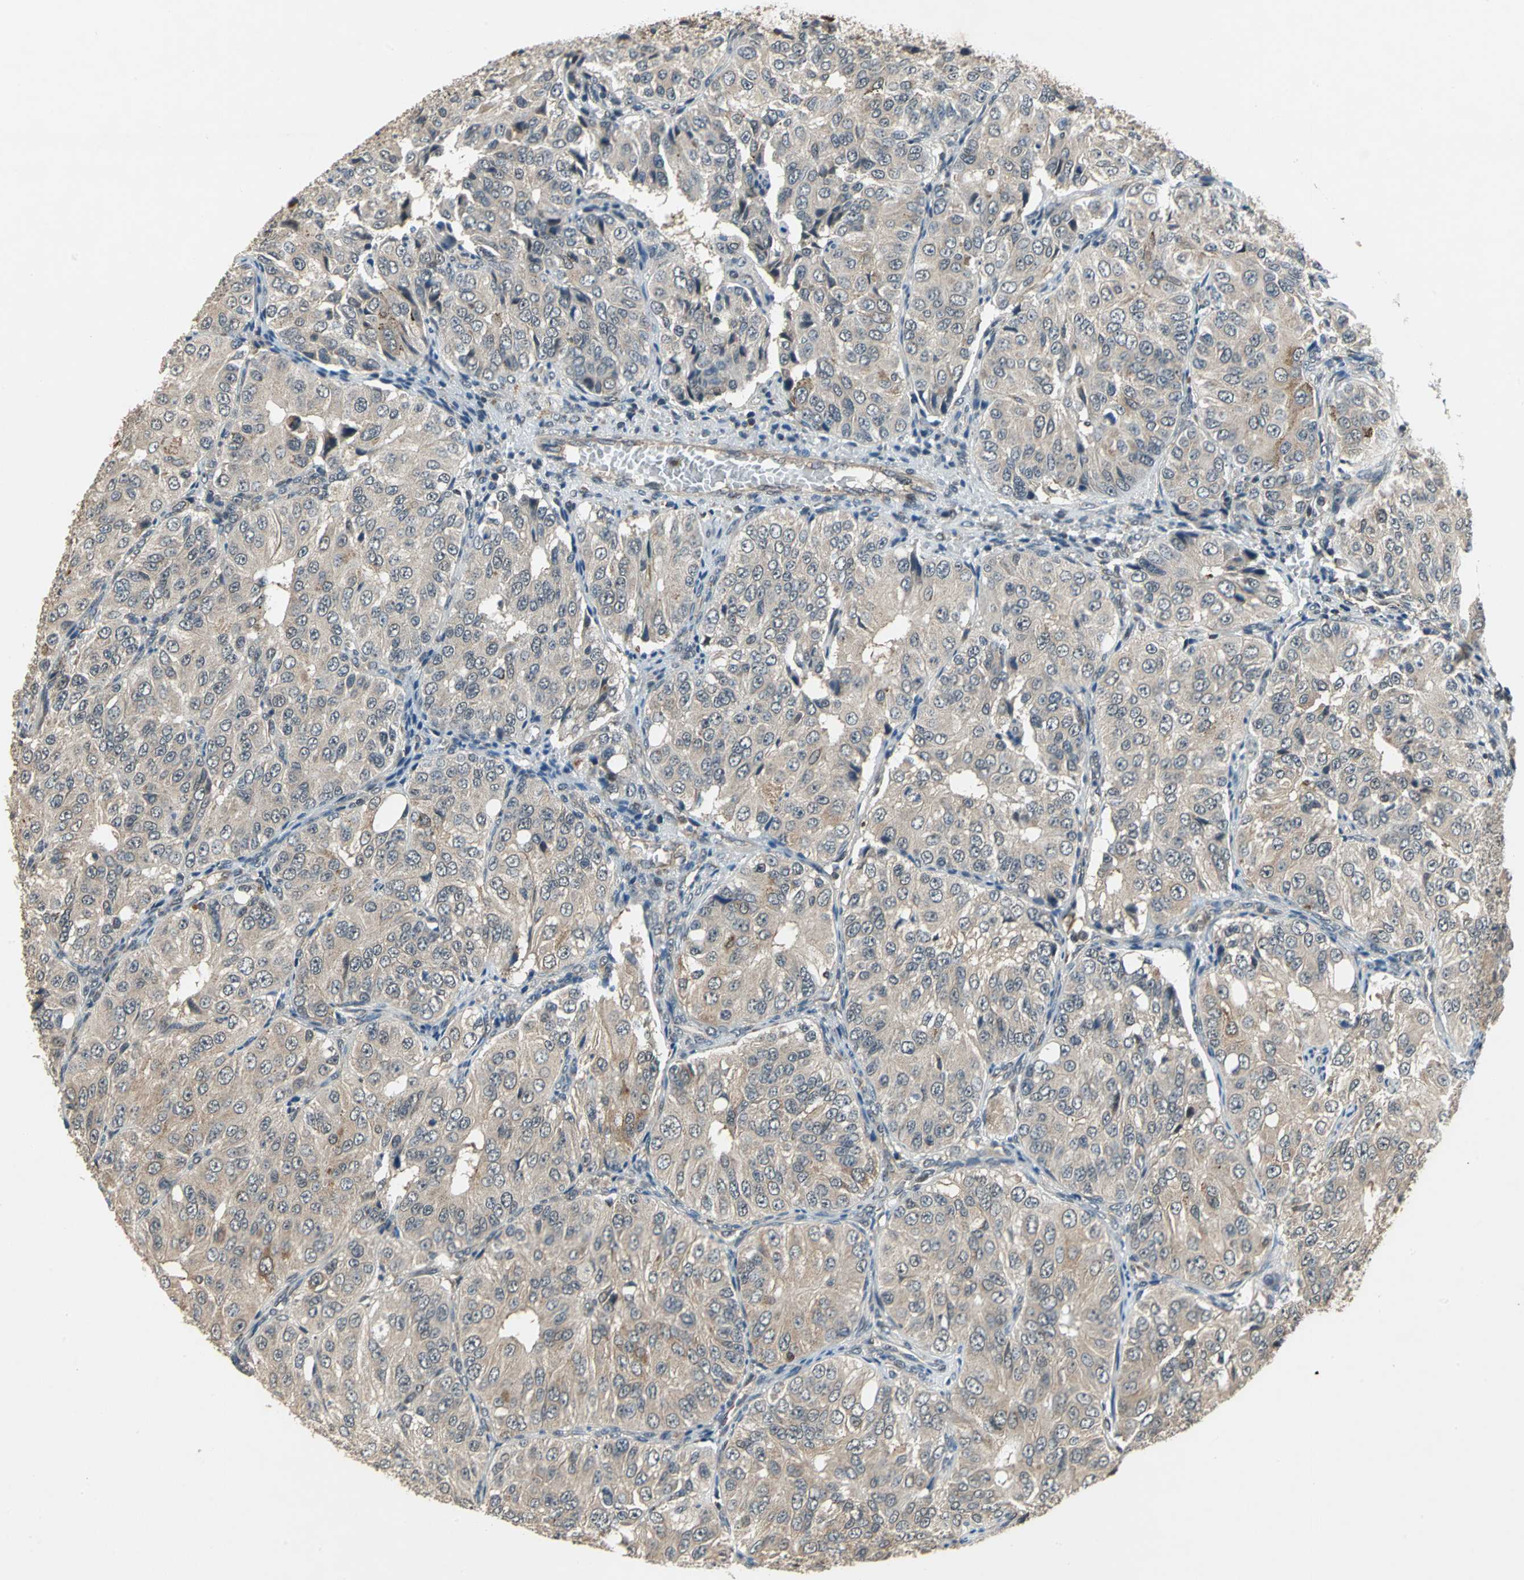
{"staining": {"intensity": "weak", "quantity": ">75%", "location": "cytoplasmic/membranous"}, "tissue": "ovarian cancer", "cell_type": "Tumor cells", "image_type": "cancer", "snomed": [{"axis": "morphology", "description": "Carcinoma, endometroid"}, {"axis": "topography", "description": "Ovary"}], "caption": "A photomicrograph showing weak cytoplasmic/membranous expression in approximately >75% of tumor cells in ovarian cancer, as visualized by brown immunohistochemical staining.", "gene": "NFKBIE", "patient": {"sex": "female", "age": 51}}